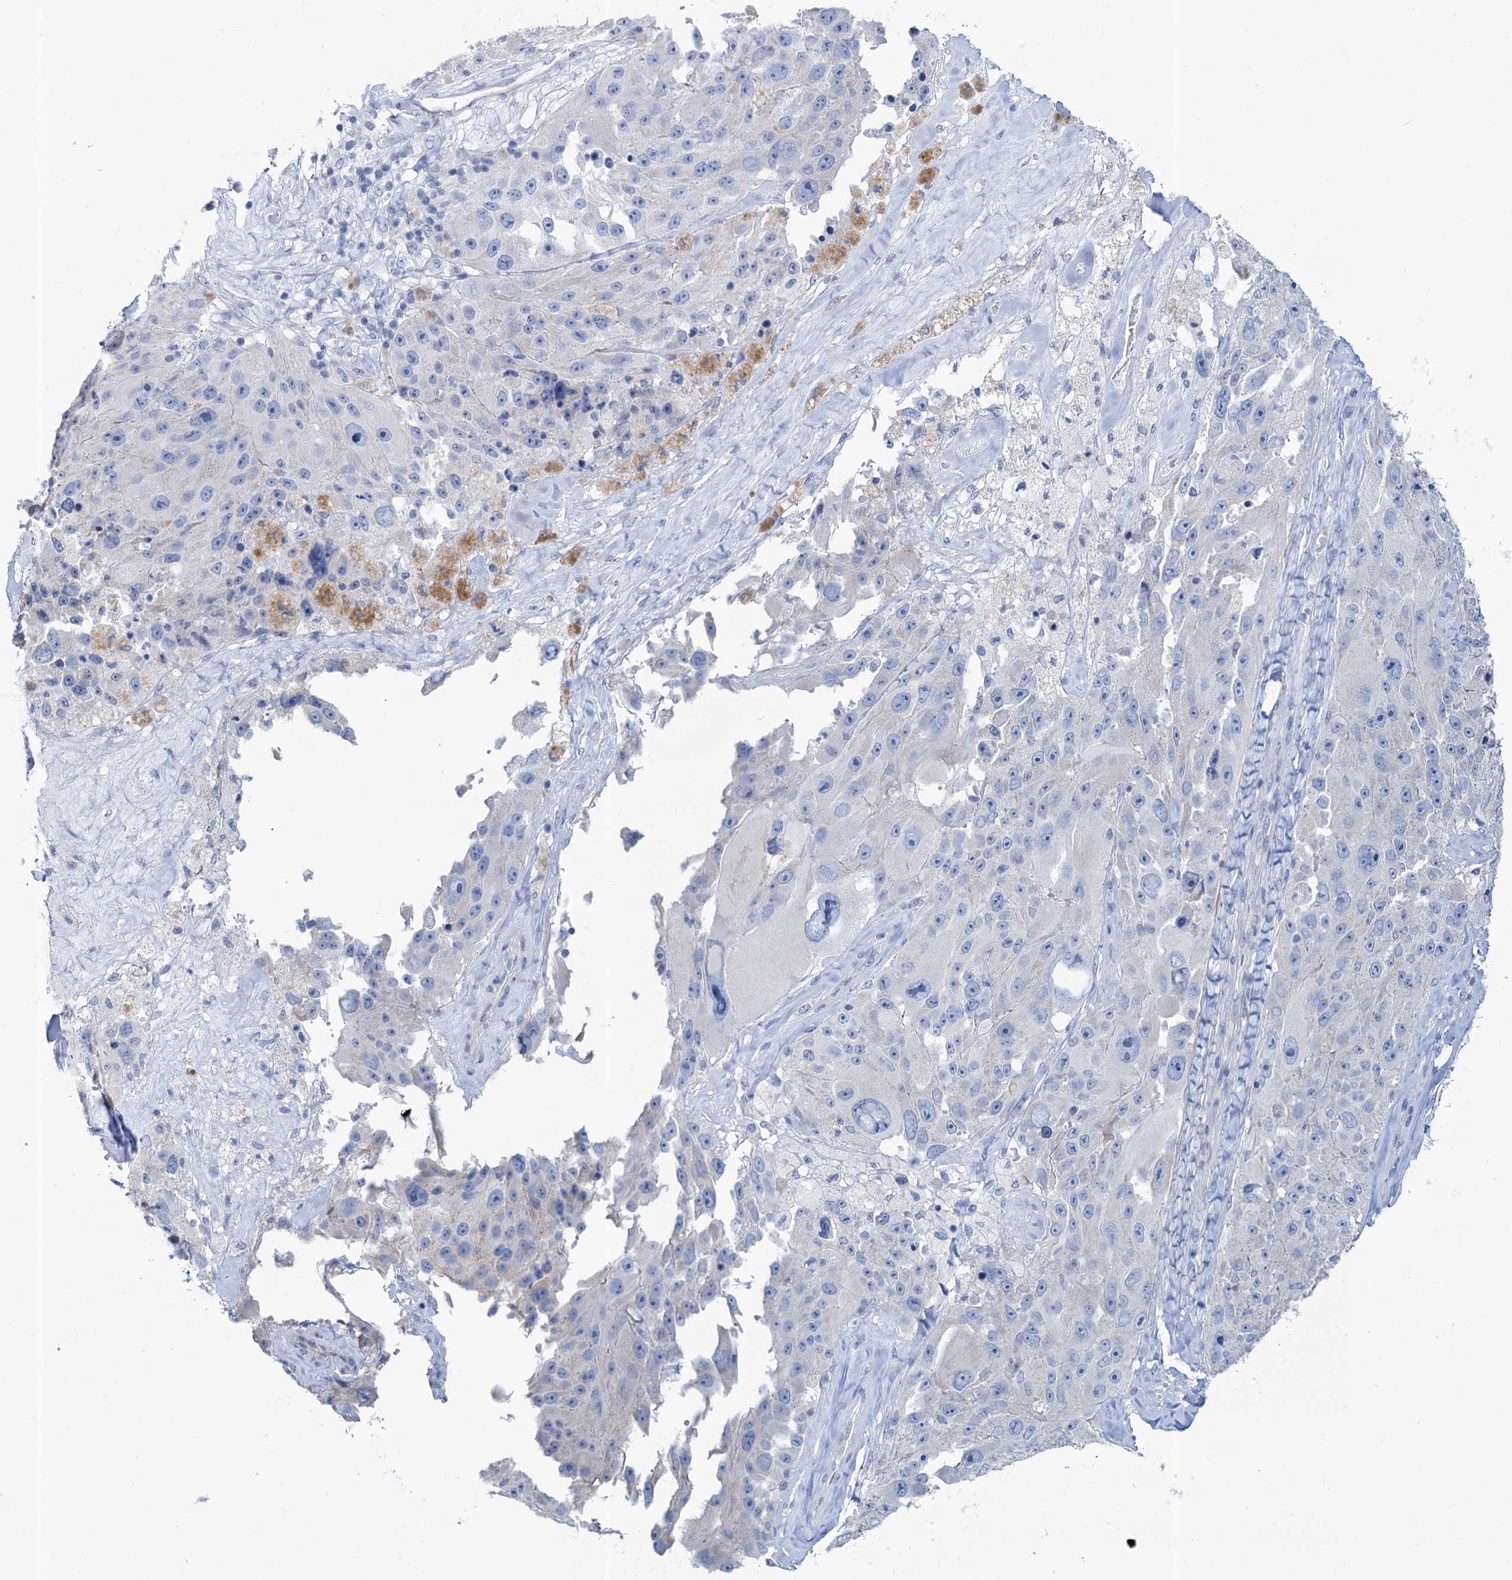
{"staining": {"intensity": "negative", "quantity": "none", "location": "none"}, "tissue": "melanoma", "cell_type": "Tumor cells", "image_type": "cancer", "snomed": [{"axis": "morphology", "description": "Malignant melanoma, Metastatic site"}, {"axis": "topography", "description": "Lymph node"}], "caption": "This image is of melanoma stained with immunohistochemistry (IHC) to label a protein in brown with the nuclei are counter-stained blue. There is no staining in tumor cells.", "gene": "SLC1A3", "patient": {"sex": "male", "age": 62}}